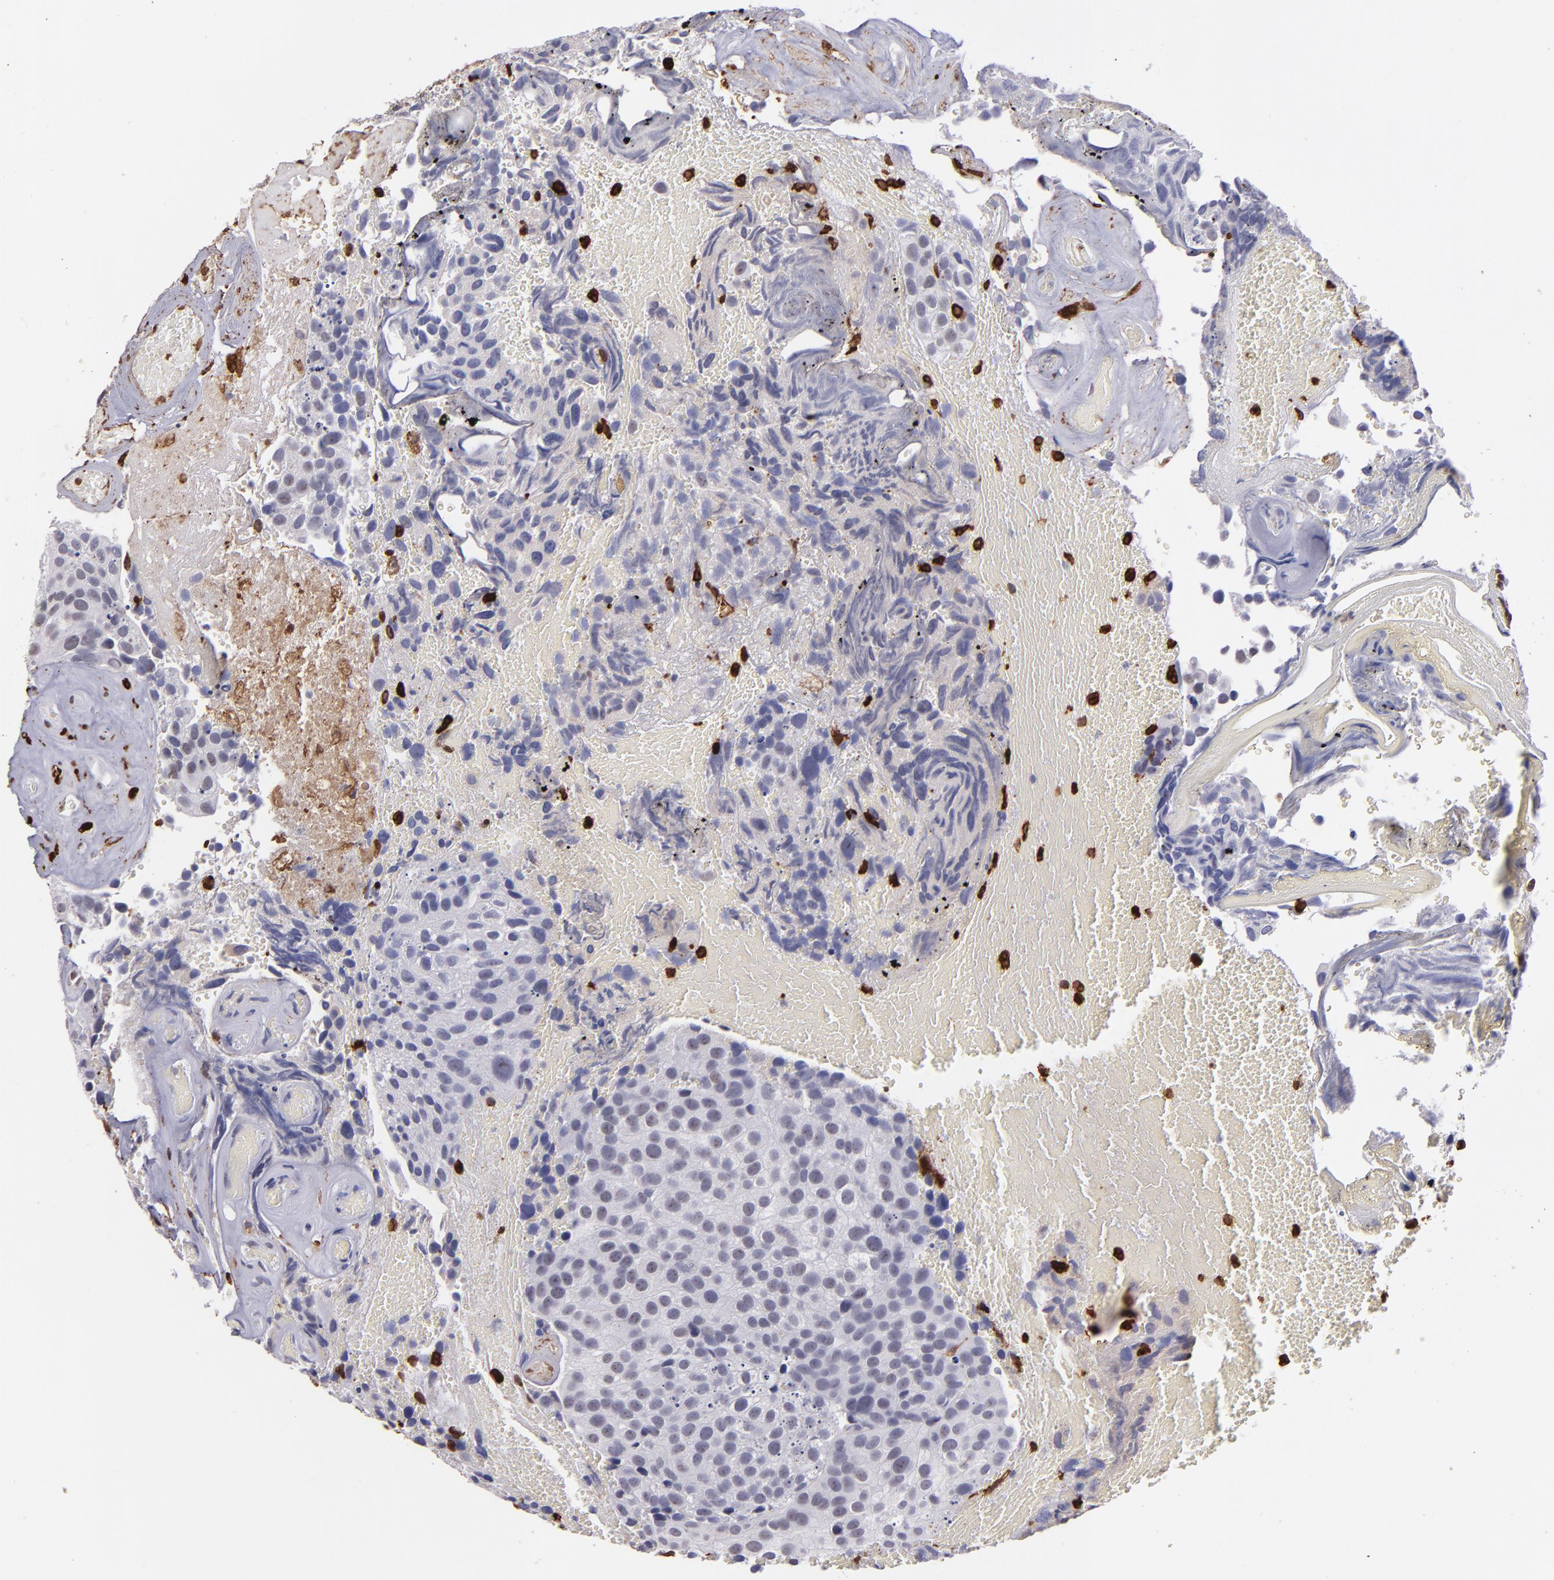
{"staining": {"intensity": "negative", "quantity": "none", "location": "none"}, "tissue": "urothelial cancer", "cell_type": "Tumor cells", "image_type": "cancer", "snomed": [{"axis": "morphology", "description": "Urothelial carcinoma, High grade"}, {"axis": "topography", "description": "Urinary bladder"}], "caption": "DAB (3,3'-diaminobenzidine) immunohistochemical staining of human high-grade urothelial carcinoma demonstrates no significant expression in tumor cells.", "gene": "NCF2", "patient": {"sex": "male", "age": 72}}